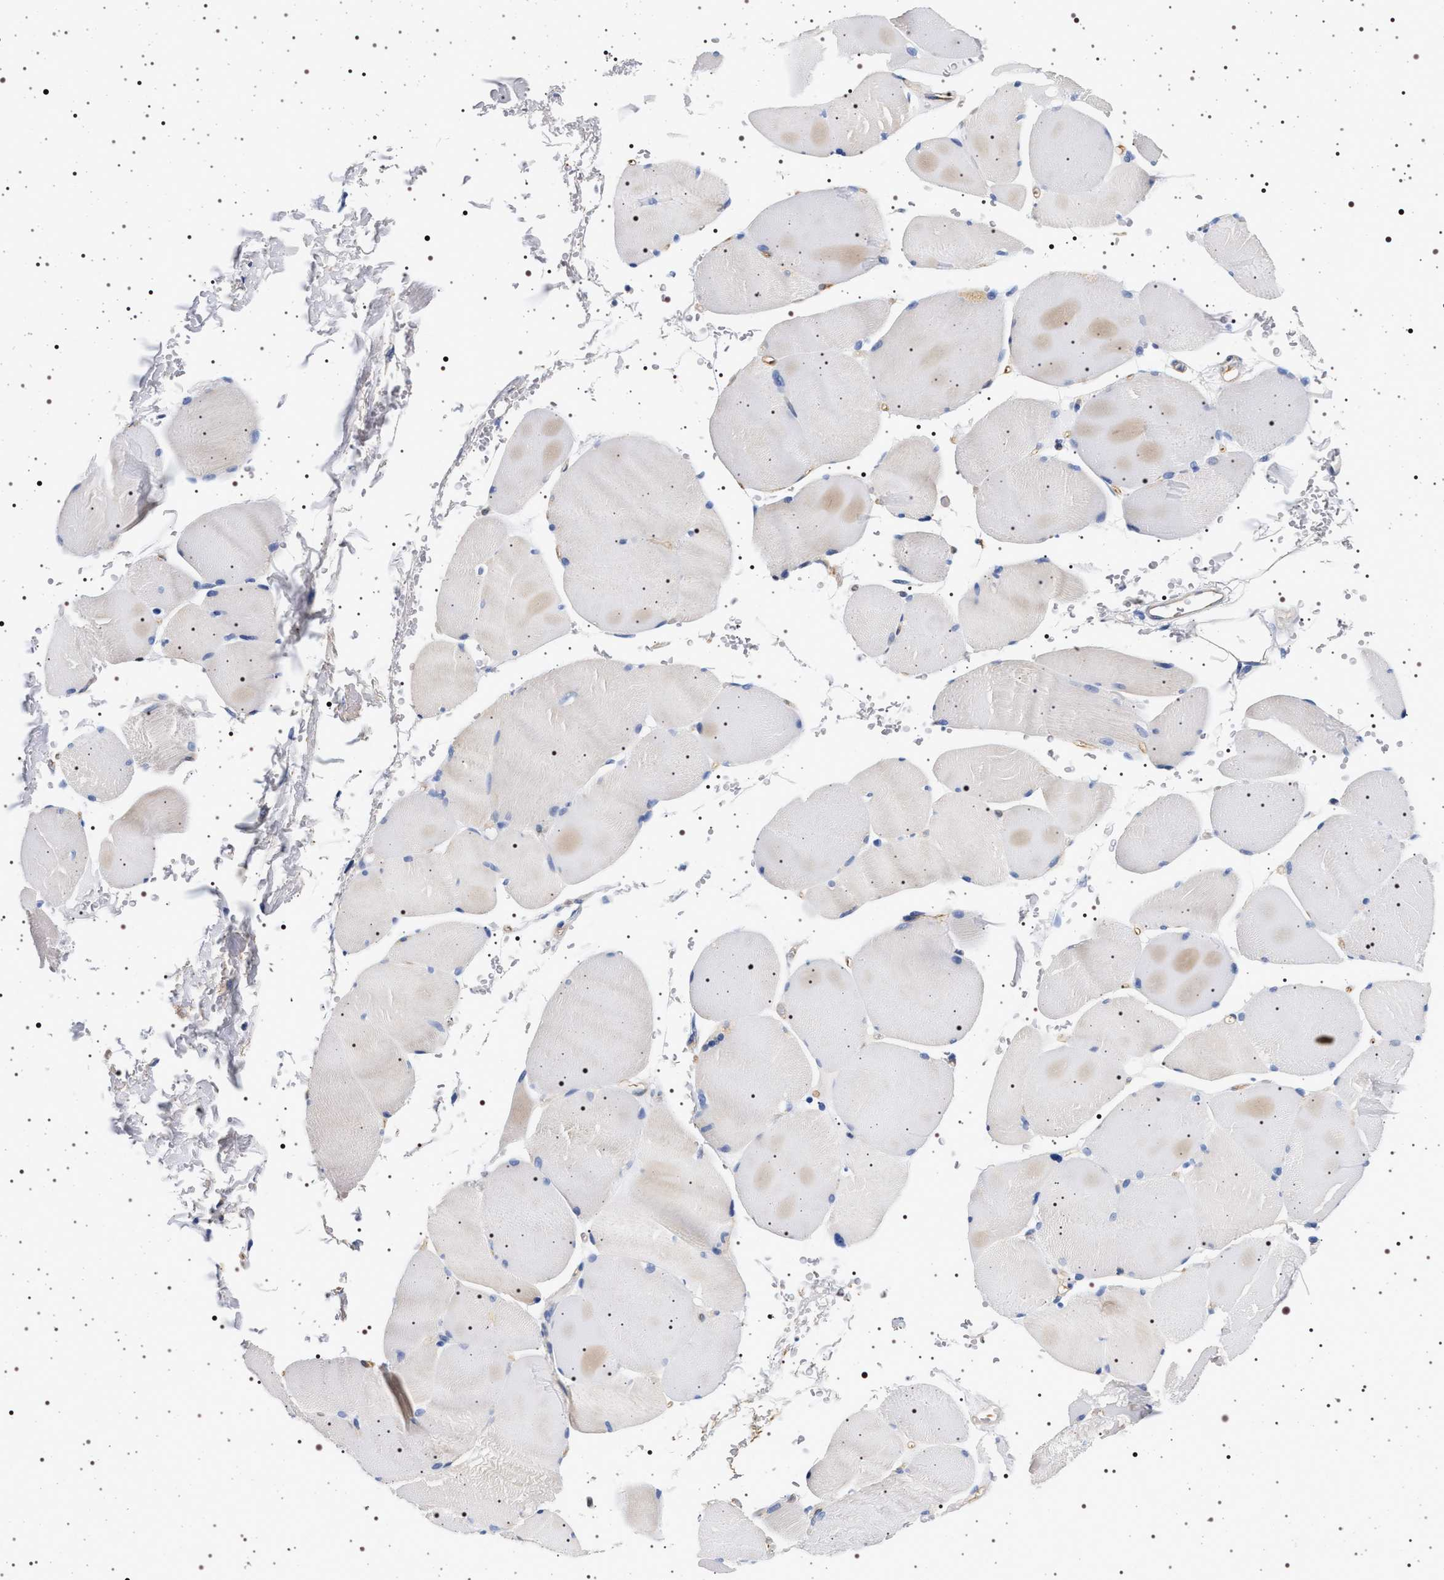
{"staining": {"intensity": "negative", "quantity": "none", "location": "none"}, "tissue": "skeletal muscle", "cell_type": "Myocytes", "image_type": "normal", "snomed": [{"axis": "morphology", "description": "Normal tissue, NOS"}, {"axis": "topography", "description": "Skin"}, {"axis": "topography", "description": "Skeletal muscle"}], "caption": "High magnification brightfield microscopy of normal skeletal muscle stained with DAB (3,3'-diaminobenzidine) (brown) and counterstained with hematoxylin (blue): myocytes show no significant expression.", "gene": "HSD17B1", "patient": {"sex": "male", "age": 83}}